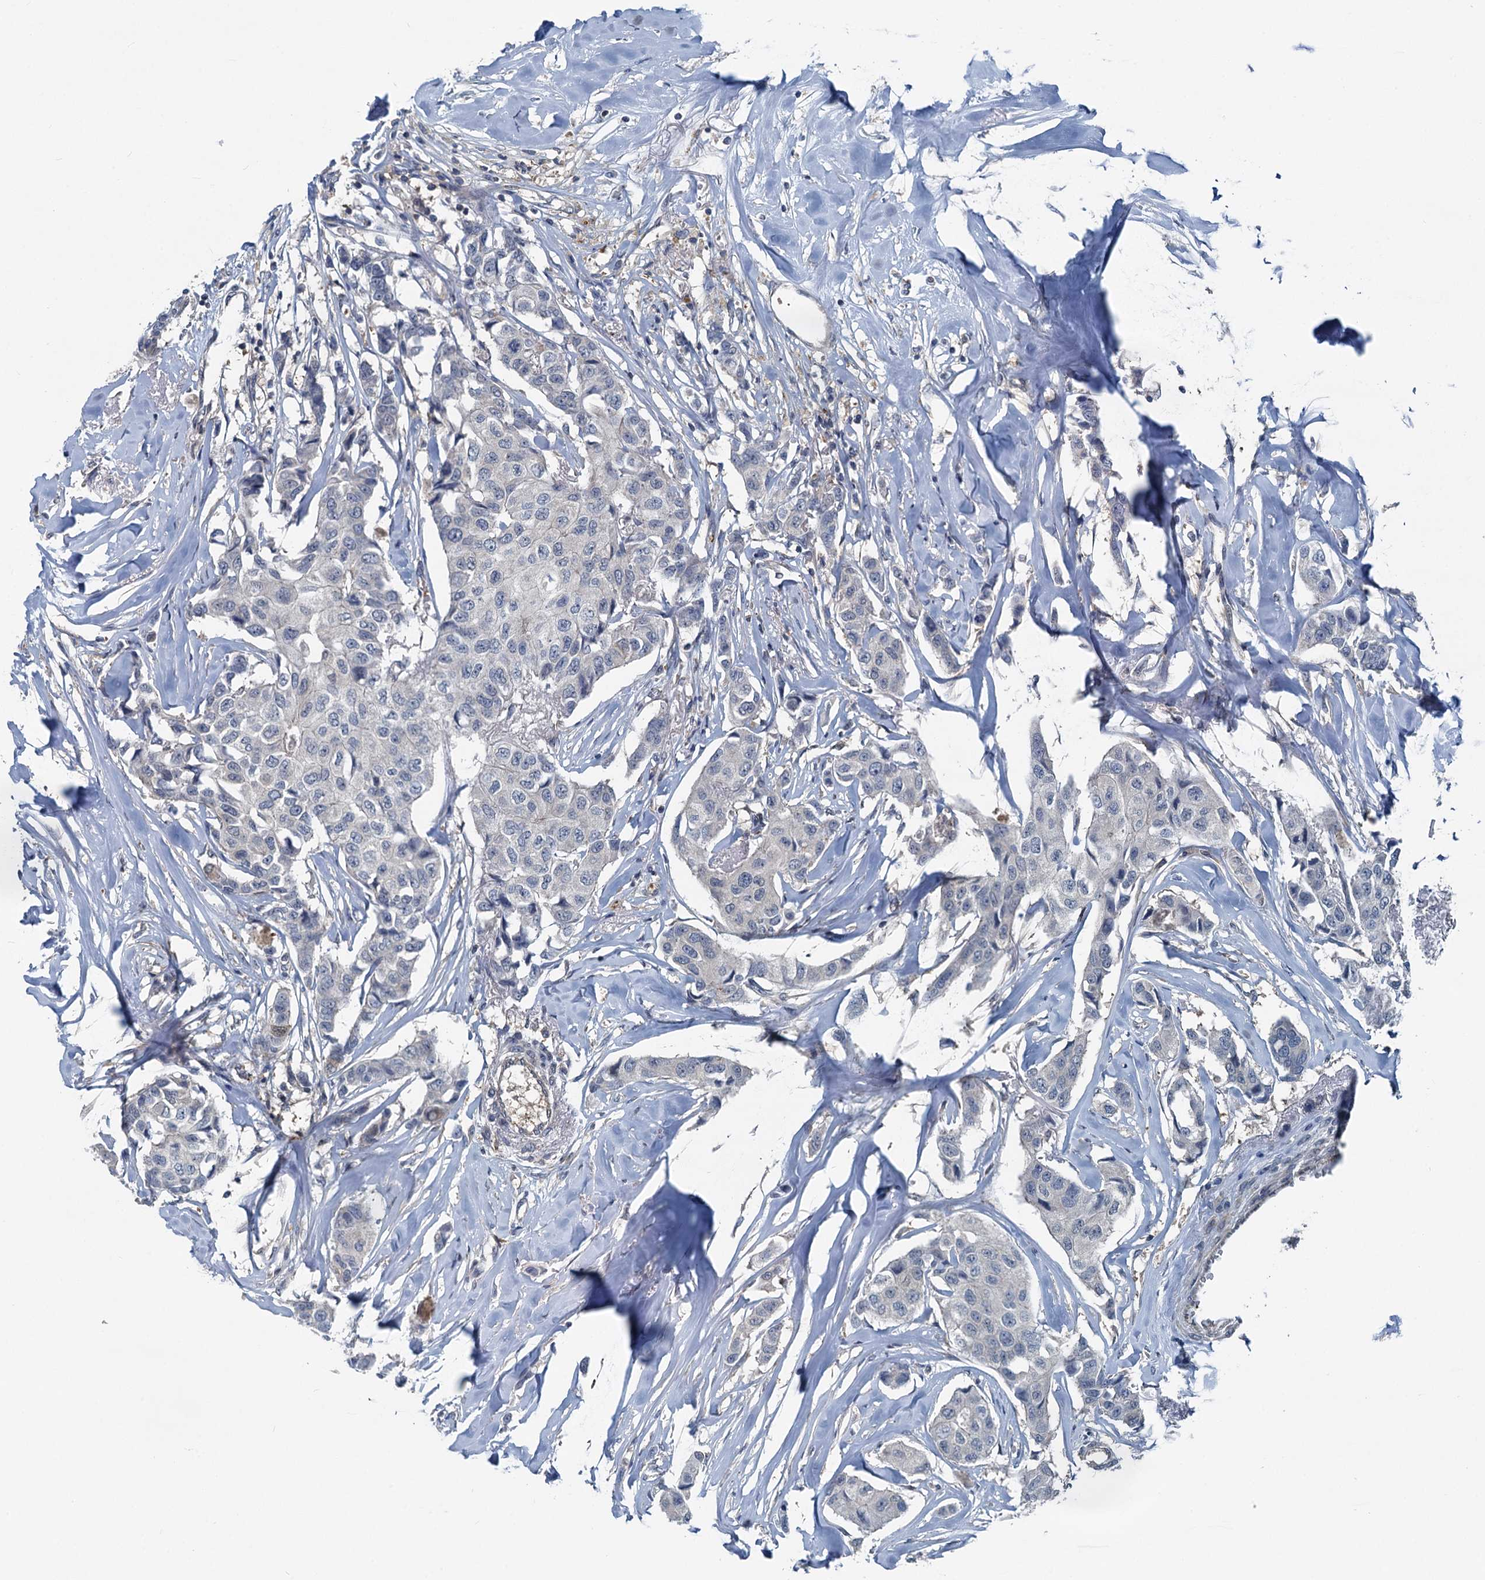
{"staining": {"intensity": "negative", "quantity": "none", "location": "none"}, "tissue": "breast cancer", "cell_type": "Tumor cells", "image_type": "cancer", "snomed": [{"axis": "morphology", "description": "Duct carcinoma"}, {"axis": "topography", "description": "Breast"}], "caption": "The immunohistochemistry histopathology image has no significant positivity in tumor cells of breast cancer (invasive ductal carcinoma) tissue.", "gene": "GCLM", "patient": {"sex": "female", "age": 80}}